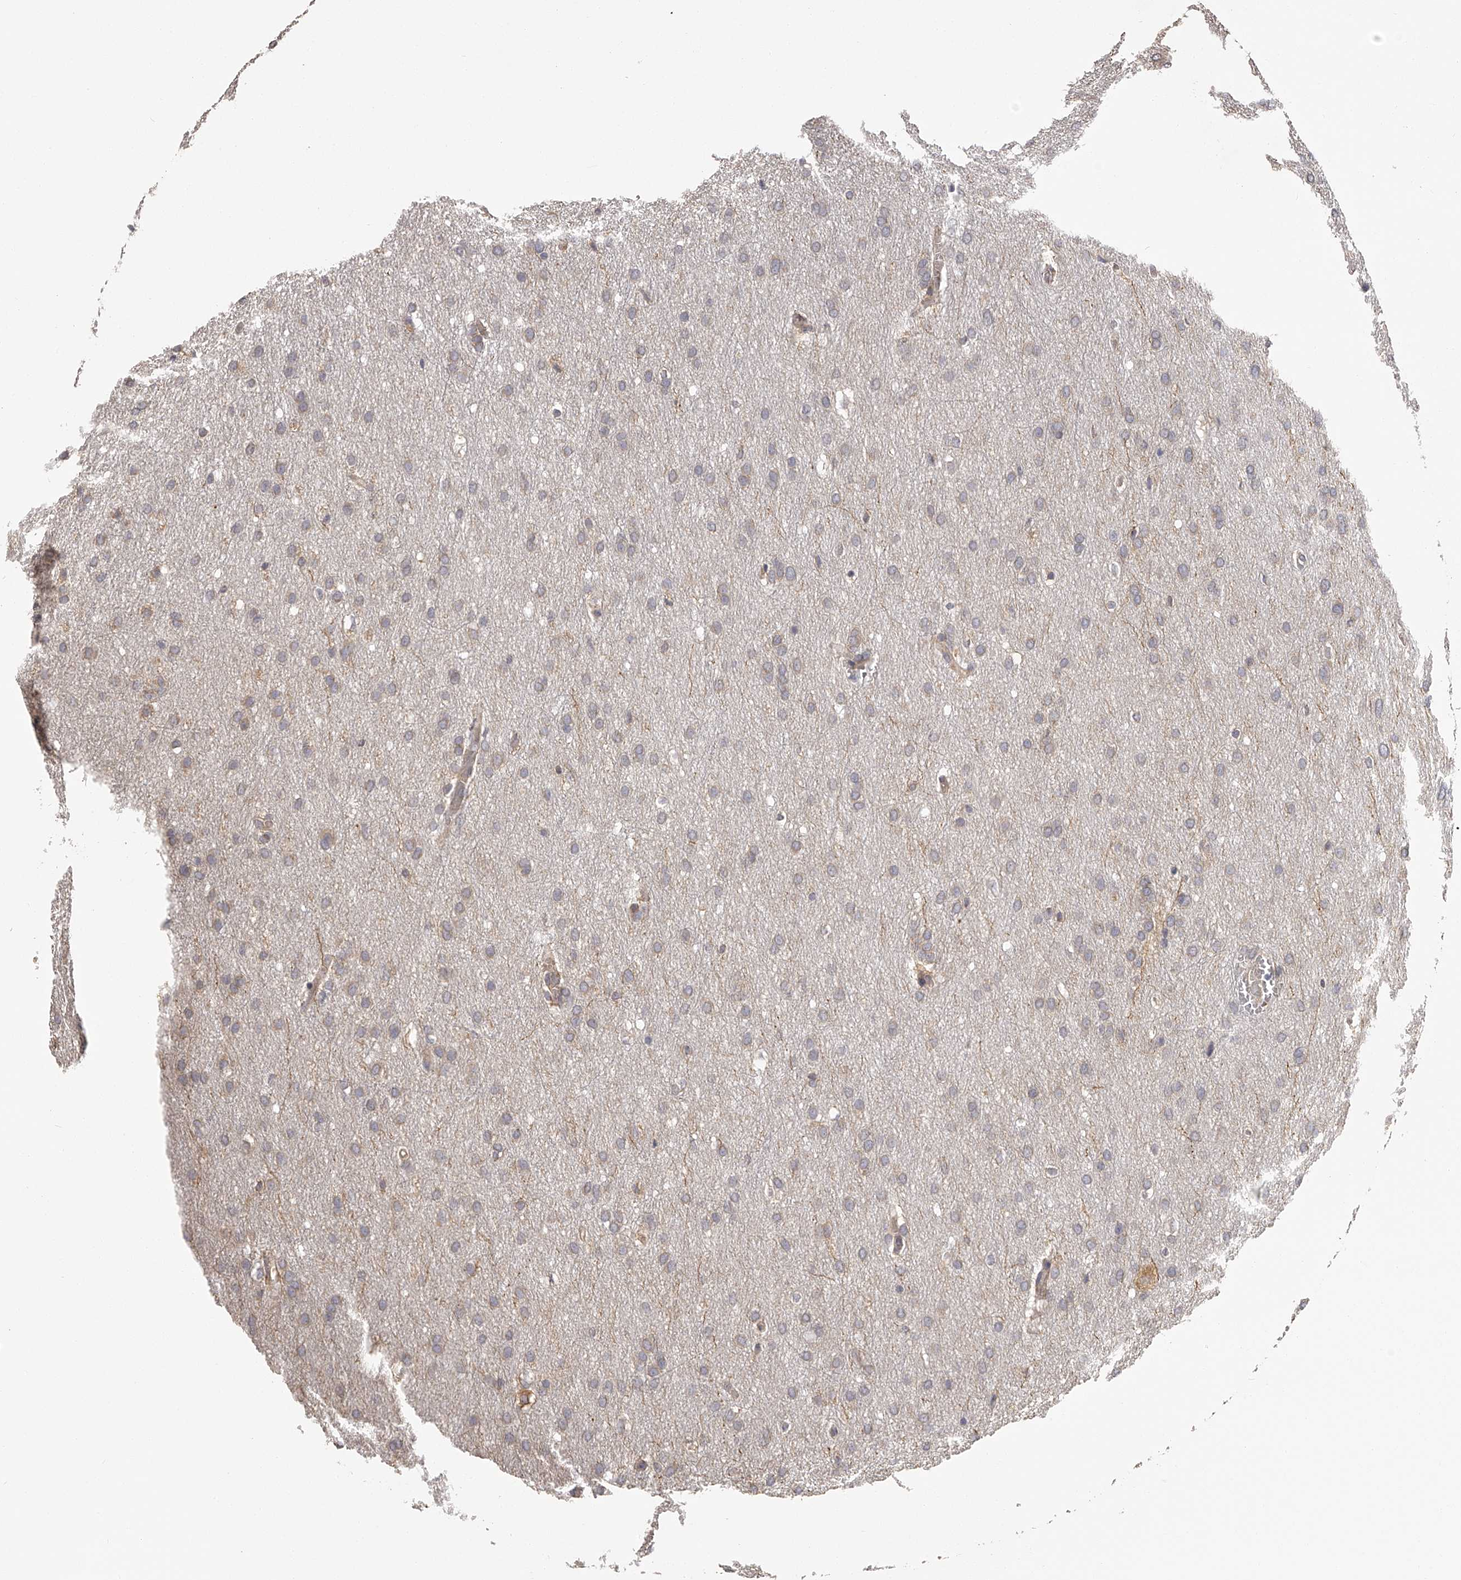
{"staining": {"intensity": "negative", "quantity": "none", "location": "none"}, "tissue": "glioma", "cell_type": "Tumor cells", "image_type": "cancer", "snomed": [{"axis": "morphology", "description": "Glioma, malignant, Low grade"}, {"axis": "topography", "description": "Brain"}], "caption": "Protein analysis of malignant glioma (low-grade) shows no significant positivity in tumor cells. (IHC, brightfield microscopy, high magnification).", "gene": "TNN", "patient": {"sex": "female", "age": 37}}